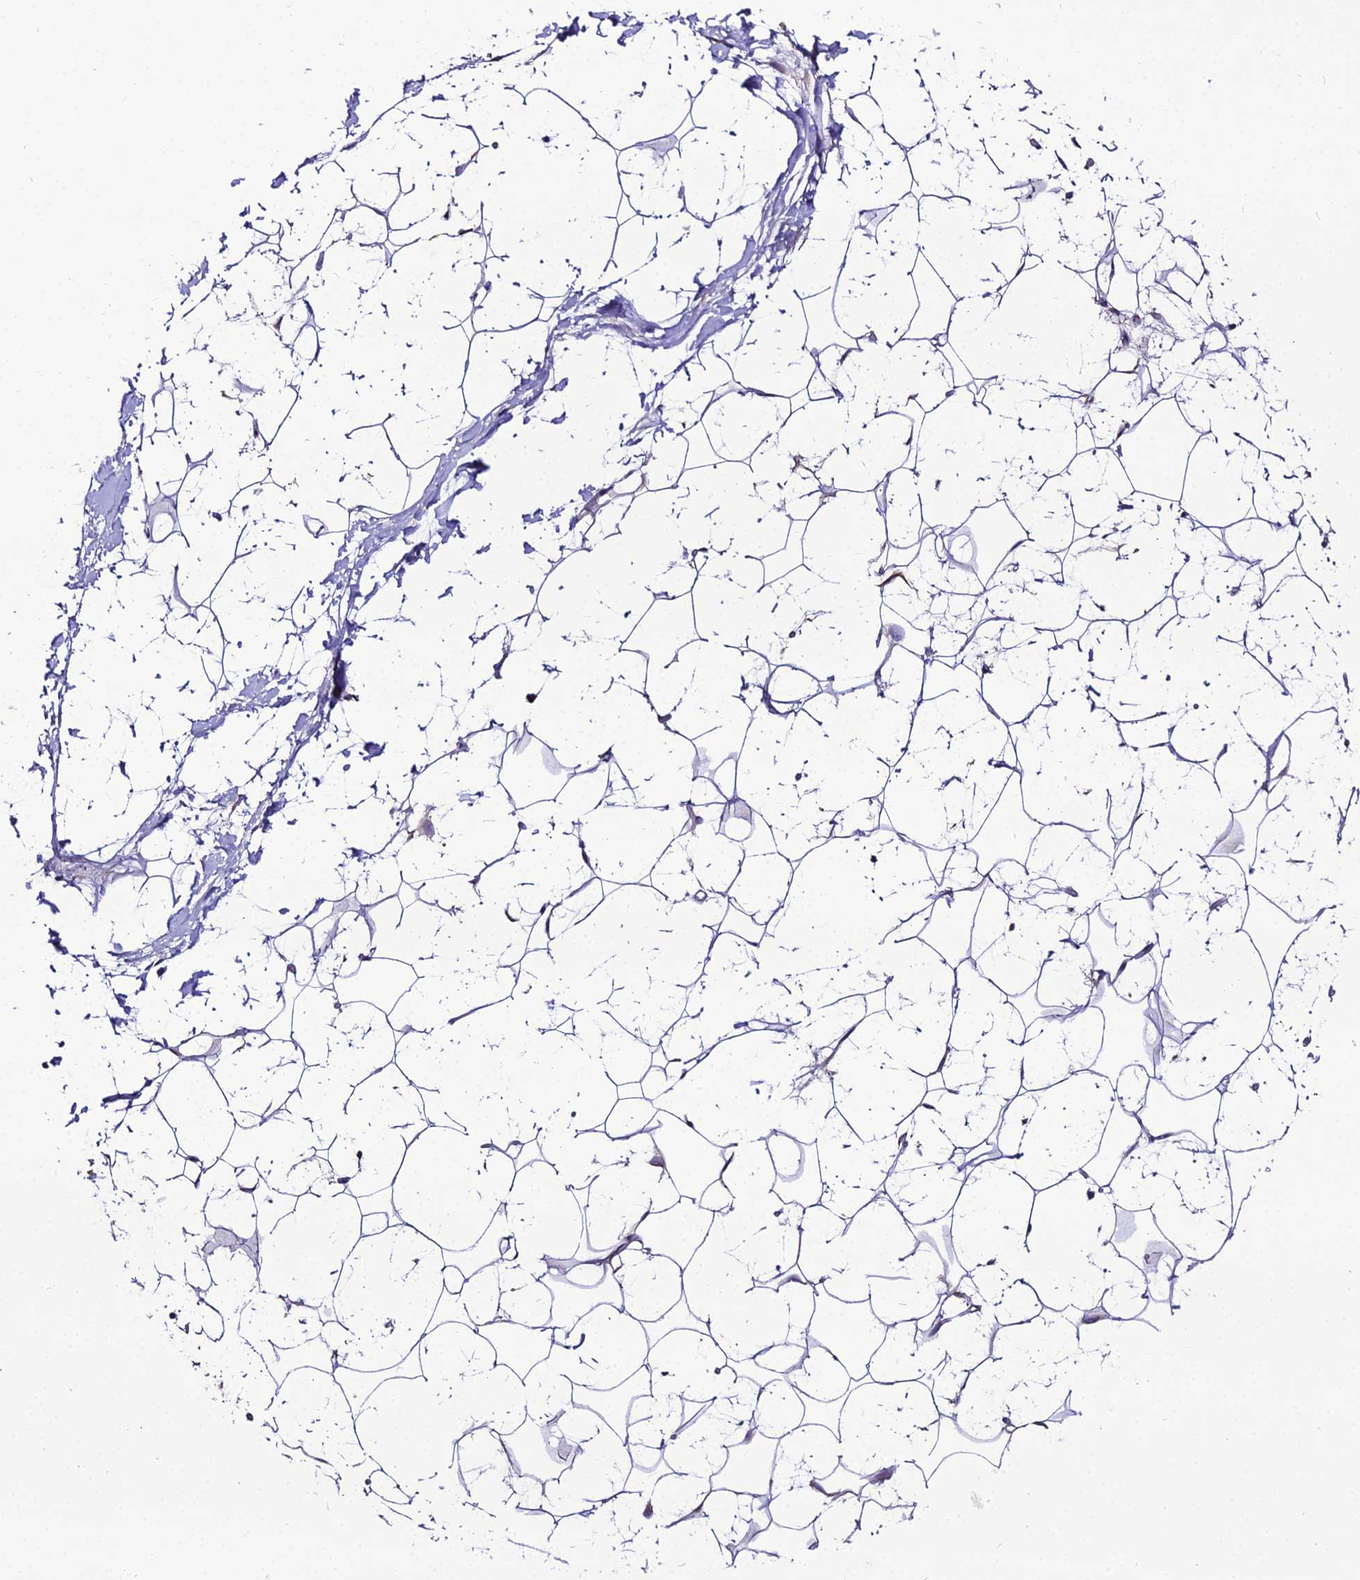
{"staining": {"intensity": "negative", "quantity": "none", "location": "none"}, "tissue": "adipose tissue", "cell_type": "Adipocytes", "image_type": "normal", "snomed": [{"axis": "morphology", "description": "Normal tissue, NOS"}, {"axis": "topography", "description": "Breast"}], "caption": "A photomicrograph of adipose tissue stained for a protein displays no brown staining in adipocytes. The staining was performed using DAB to visualize the protein expression in brown, while the nuclei were stained in blue with hematoxylin (Magnification: 20x).", "gene": "MB21D2", "patient": {"sex": "female", "age": 26}}